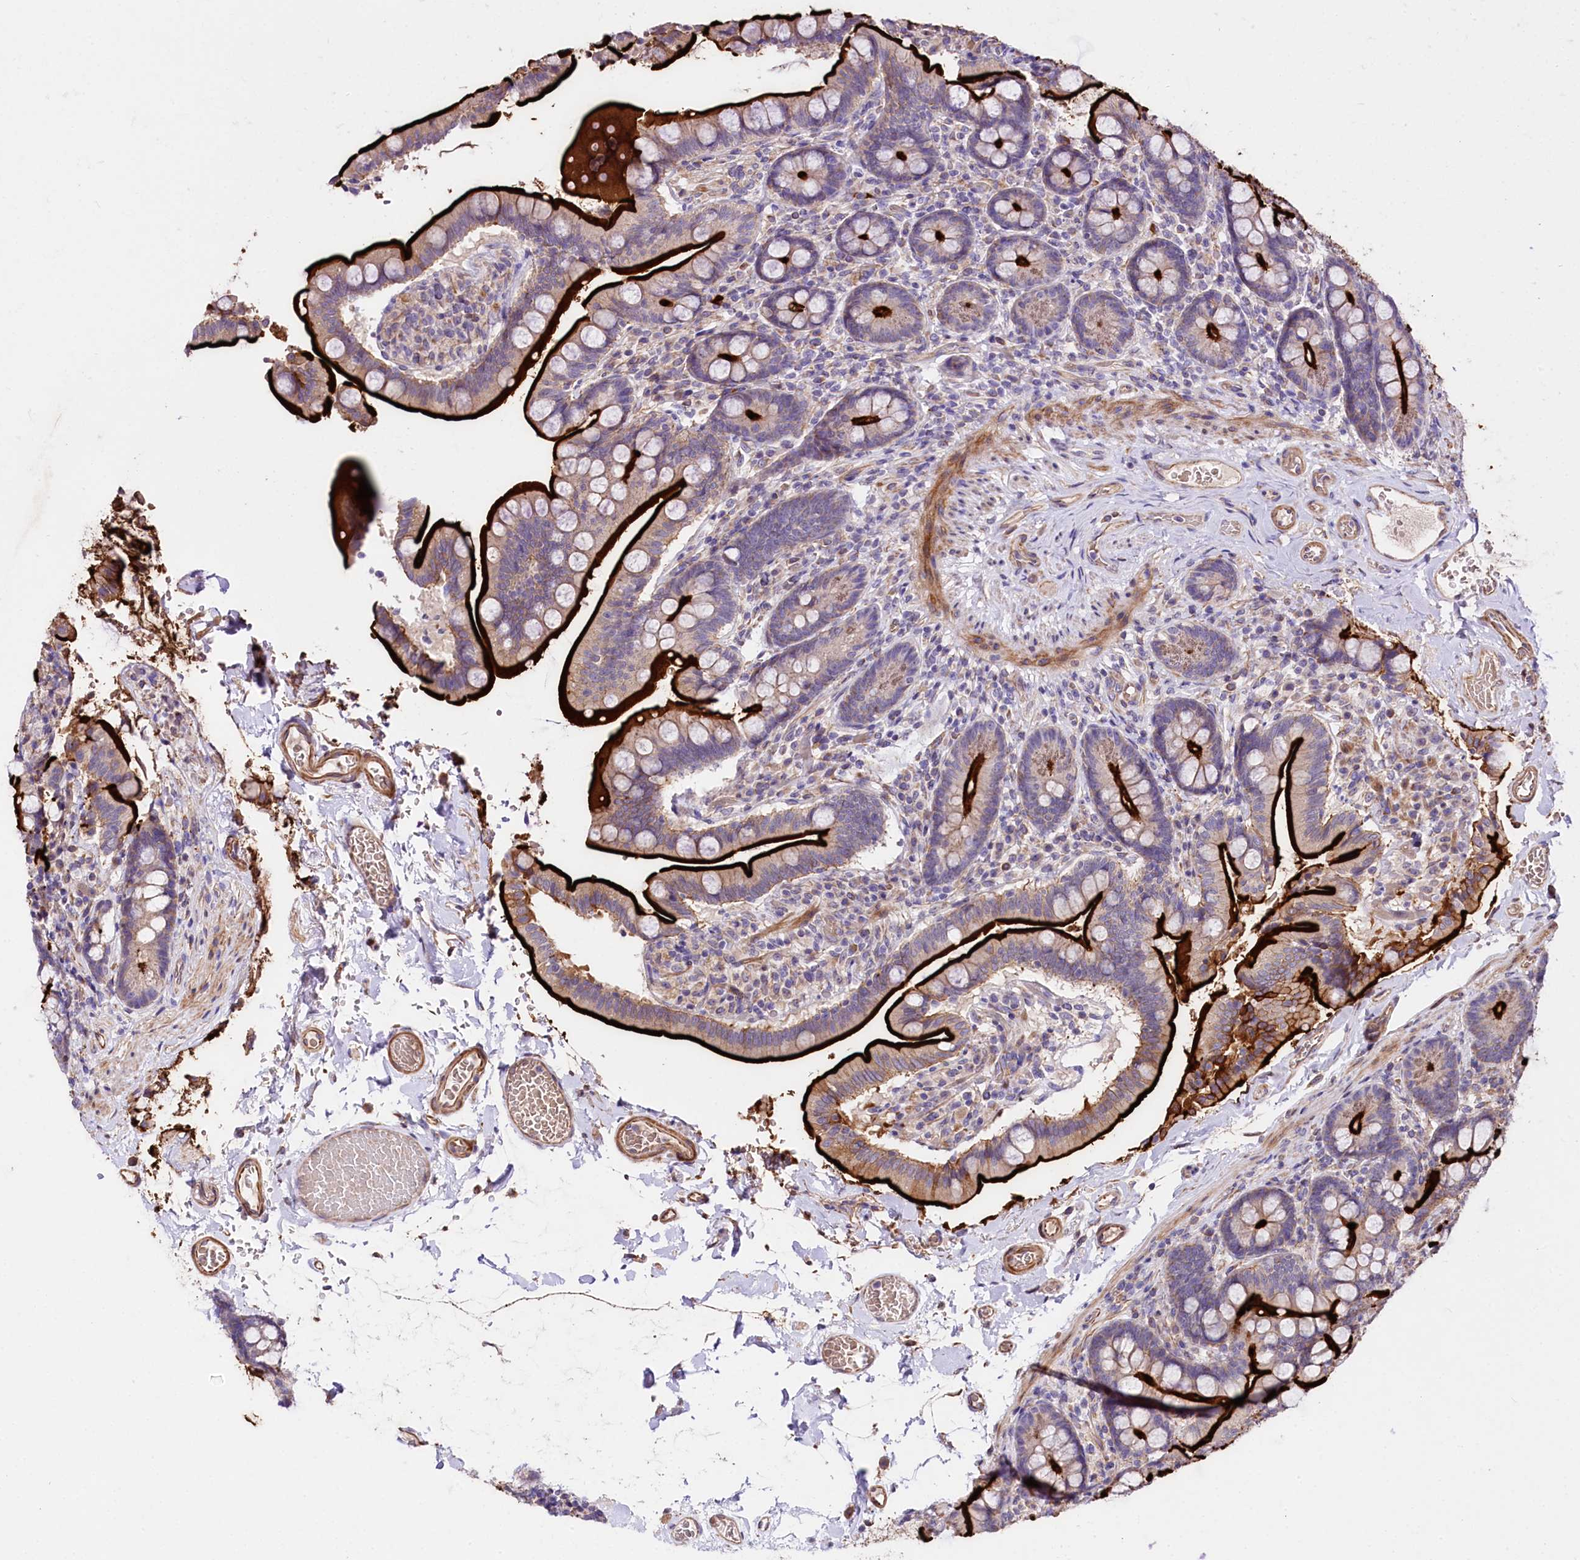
{"staining": {"intensity": "strong", "quantity": ">75%", "location": "cytoplasmic/membranous"}, "tissue": "small intestine", "cell_type": "Glandular cells", "image_type": "normal", "snomed": [{"axis": "morphology", "description": "Normal tissue, NOS"}, {"axis": "topography", "description": "Small intestine"}], "caption": "High-power microscopy captured an immunohistochemistry micrograph of benign small intestine, revealing strong cytoplasmic/membranous expression in approximately >75% of glandular cells.", "gene": "SLC7A1", "patient": {"sex": "female", "age": 64}}